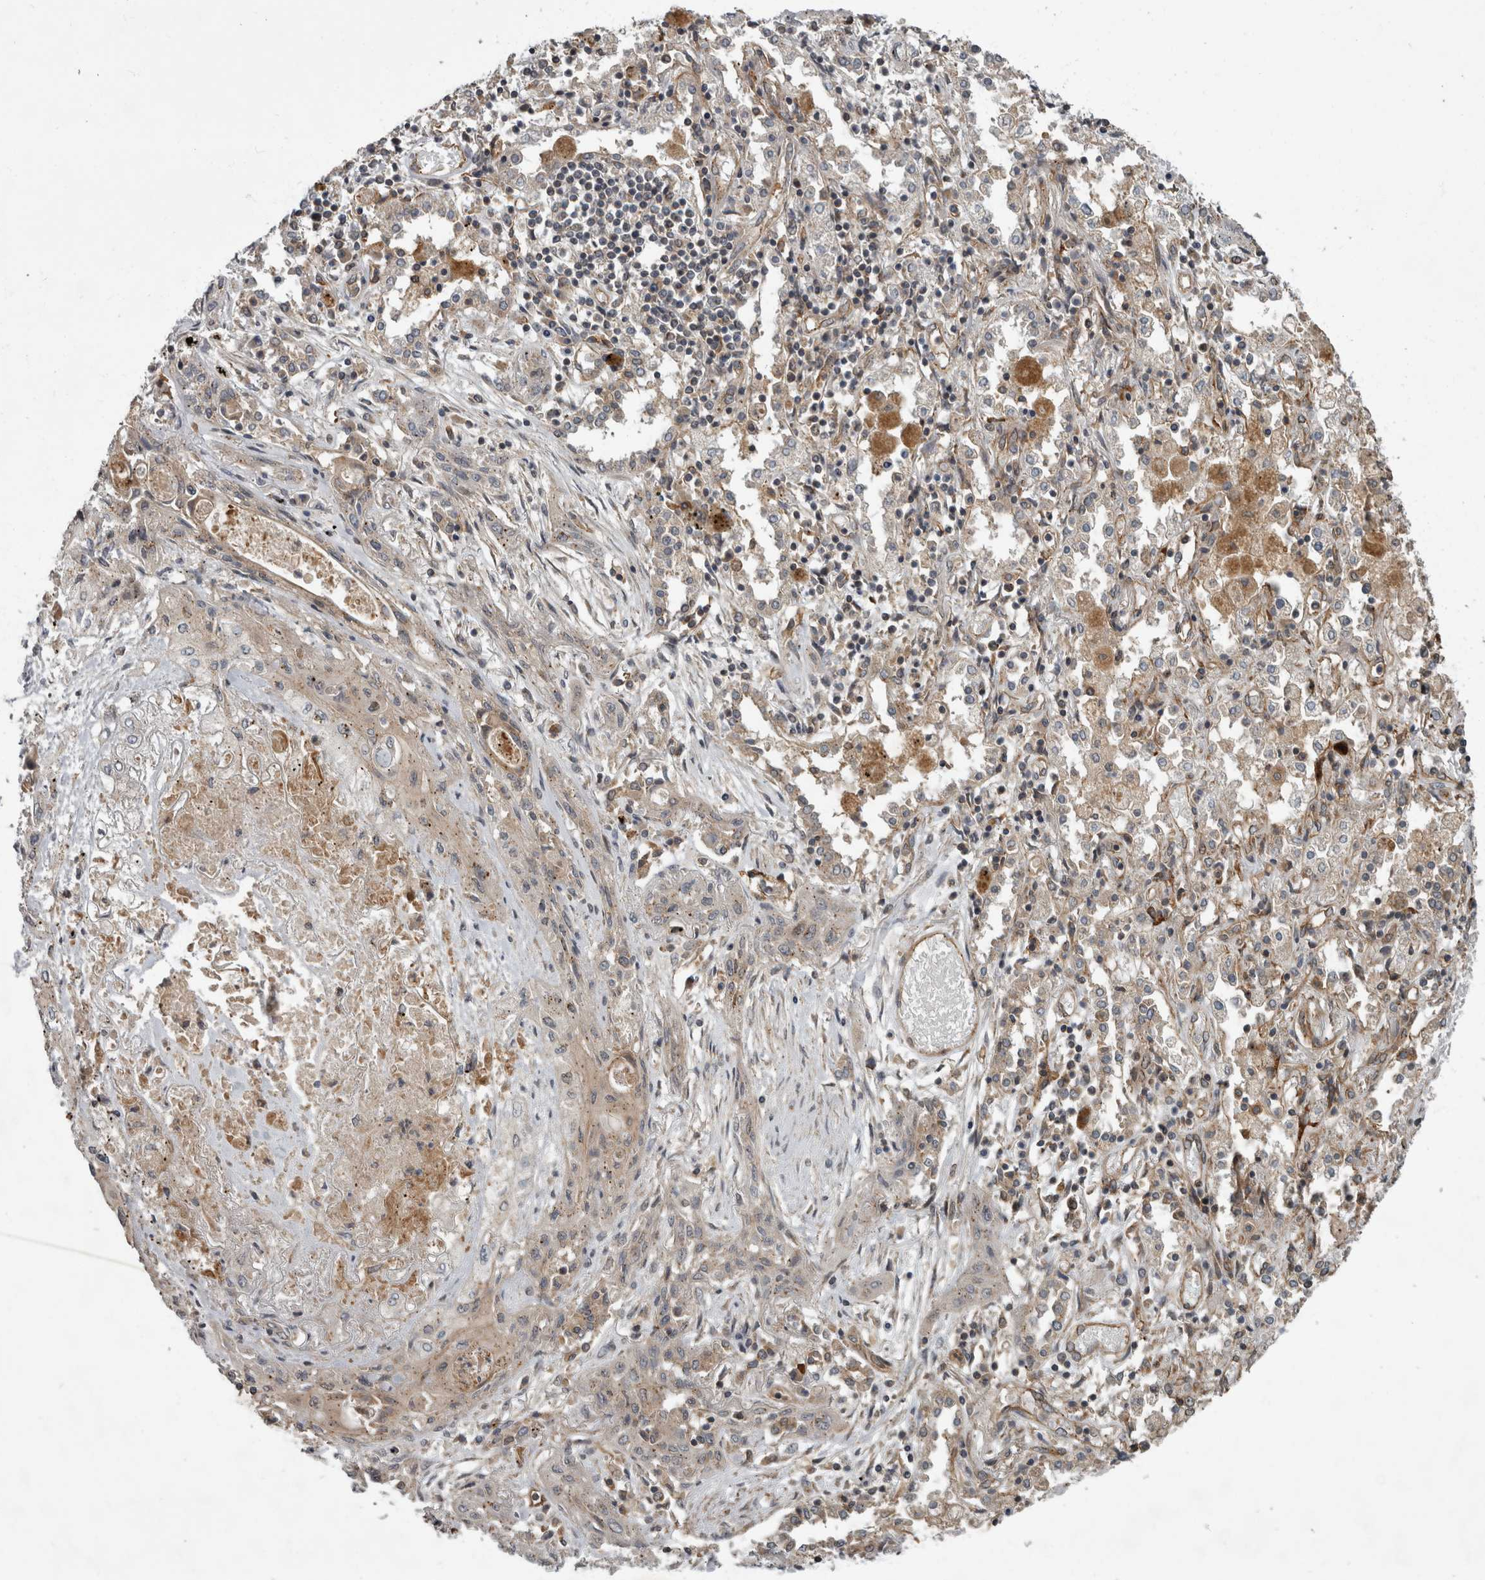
{"staining": {"intensity": "weak", "quantity": "<25%", "location": "cytoplasmic/membranous"}, "tissue": "lung cancer", "cell_type": "Tumor cells", "image_type": "cancer", "snomed": [{"axis": "morphology", "description": "Squamous cell carcinoma, NOS"}, {"axis": "topography", "description": "Lung"}], "caption": "Lung squamous cell carcinoma was stained to show a protein in brown. There is no significant expression in tumor cells.", "gene": "VEGFD", "patient": {"sex": "female", "age": 47}}